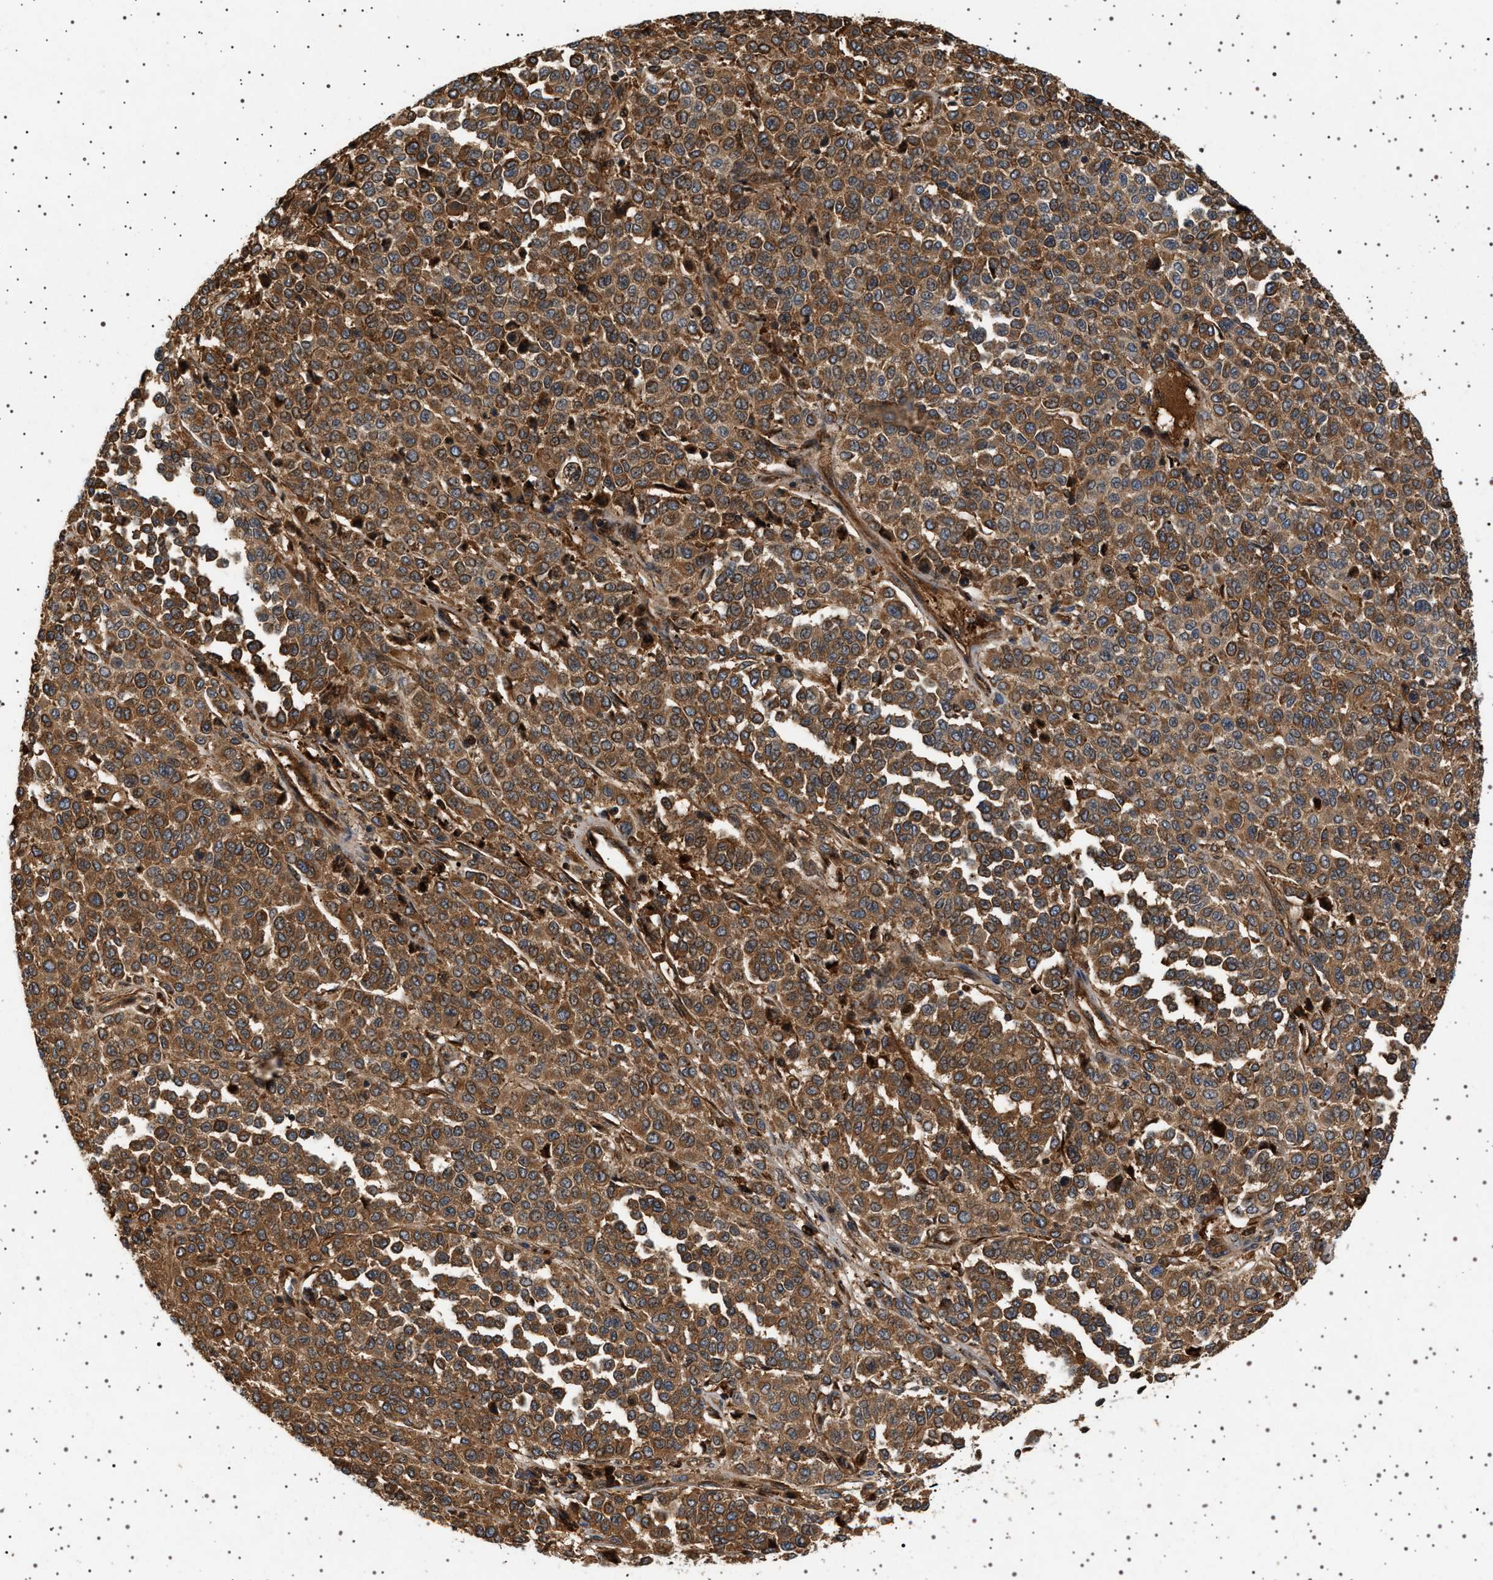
{"staining": {"intensity": "moderate", "quantity": ">75%", "location": "cytoplasmic/membranous"}, "tissue": "melanoma", "cell_type": "Tumor cells", "image_type": "cancer", "snomed": [{"axis": "morphology", "description": "Malignant melanoma, Metastatic site"}, {"axis": "topography", "description": "Pancreas"}], "caption": "Human malignant melanoma (metastatic site) stained for a protein (brown) displays moderate cytoplasmic/membranous positive positivity in about >75% of tumor cells.", "gene": "FICD", "patient": {"sex": "female", "age": 30}}